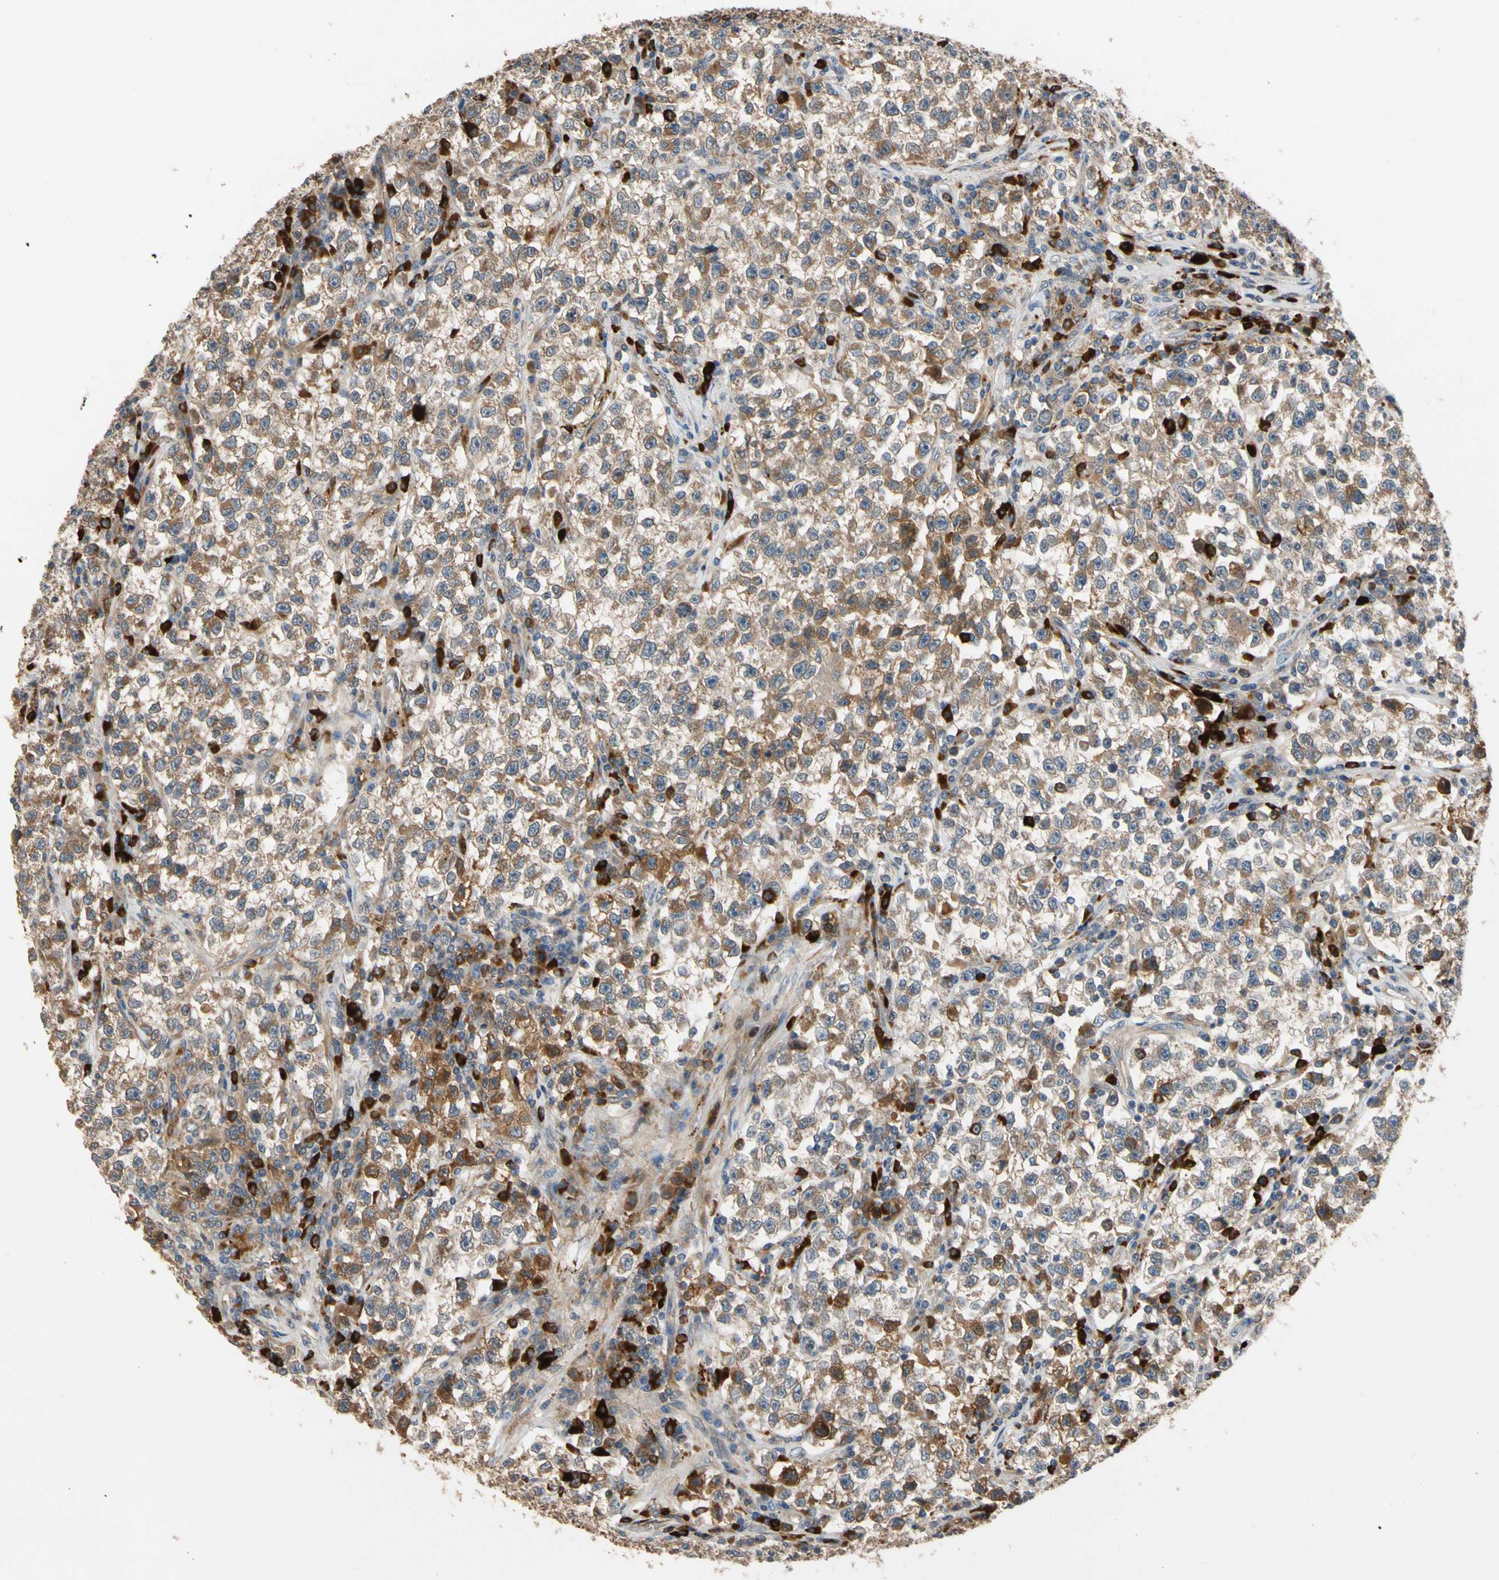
{"staining": {"intensity": "moderate", "quantity": ">75%", "location": "cytoplasmic/membranous"}, "tissue": "testis cancer", "cell_type": "Tumor cells", "image_type": "cancer", "snomed": [{"axis": "morphology", "description": "Seminoma, NOS"}, {"axis": "topography", "description": "Testis"}], "caption": "Testis cancer was stained to show a protein in brown. There is medium levels of moderate cytoplasmic/membranous positivity in about >75% of tumor cells.", "gene": "FGD6", "patient": {"sex": "male", "age": 22}}